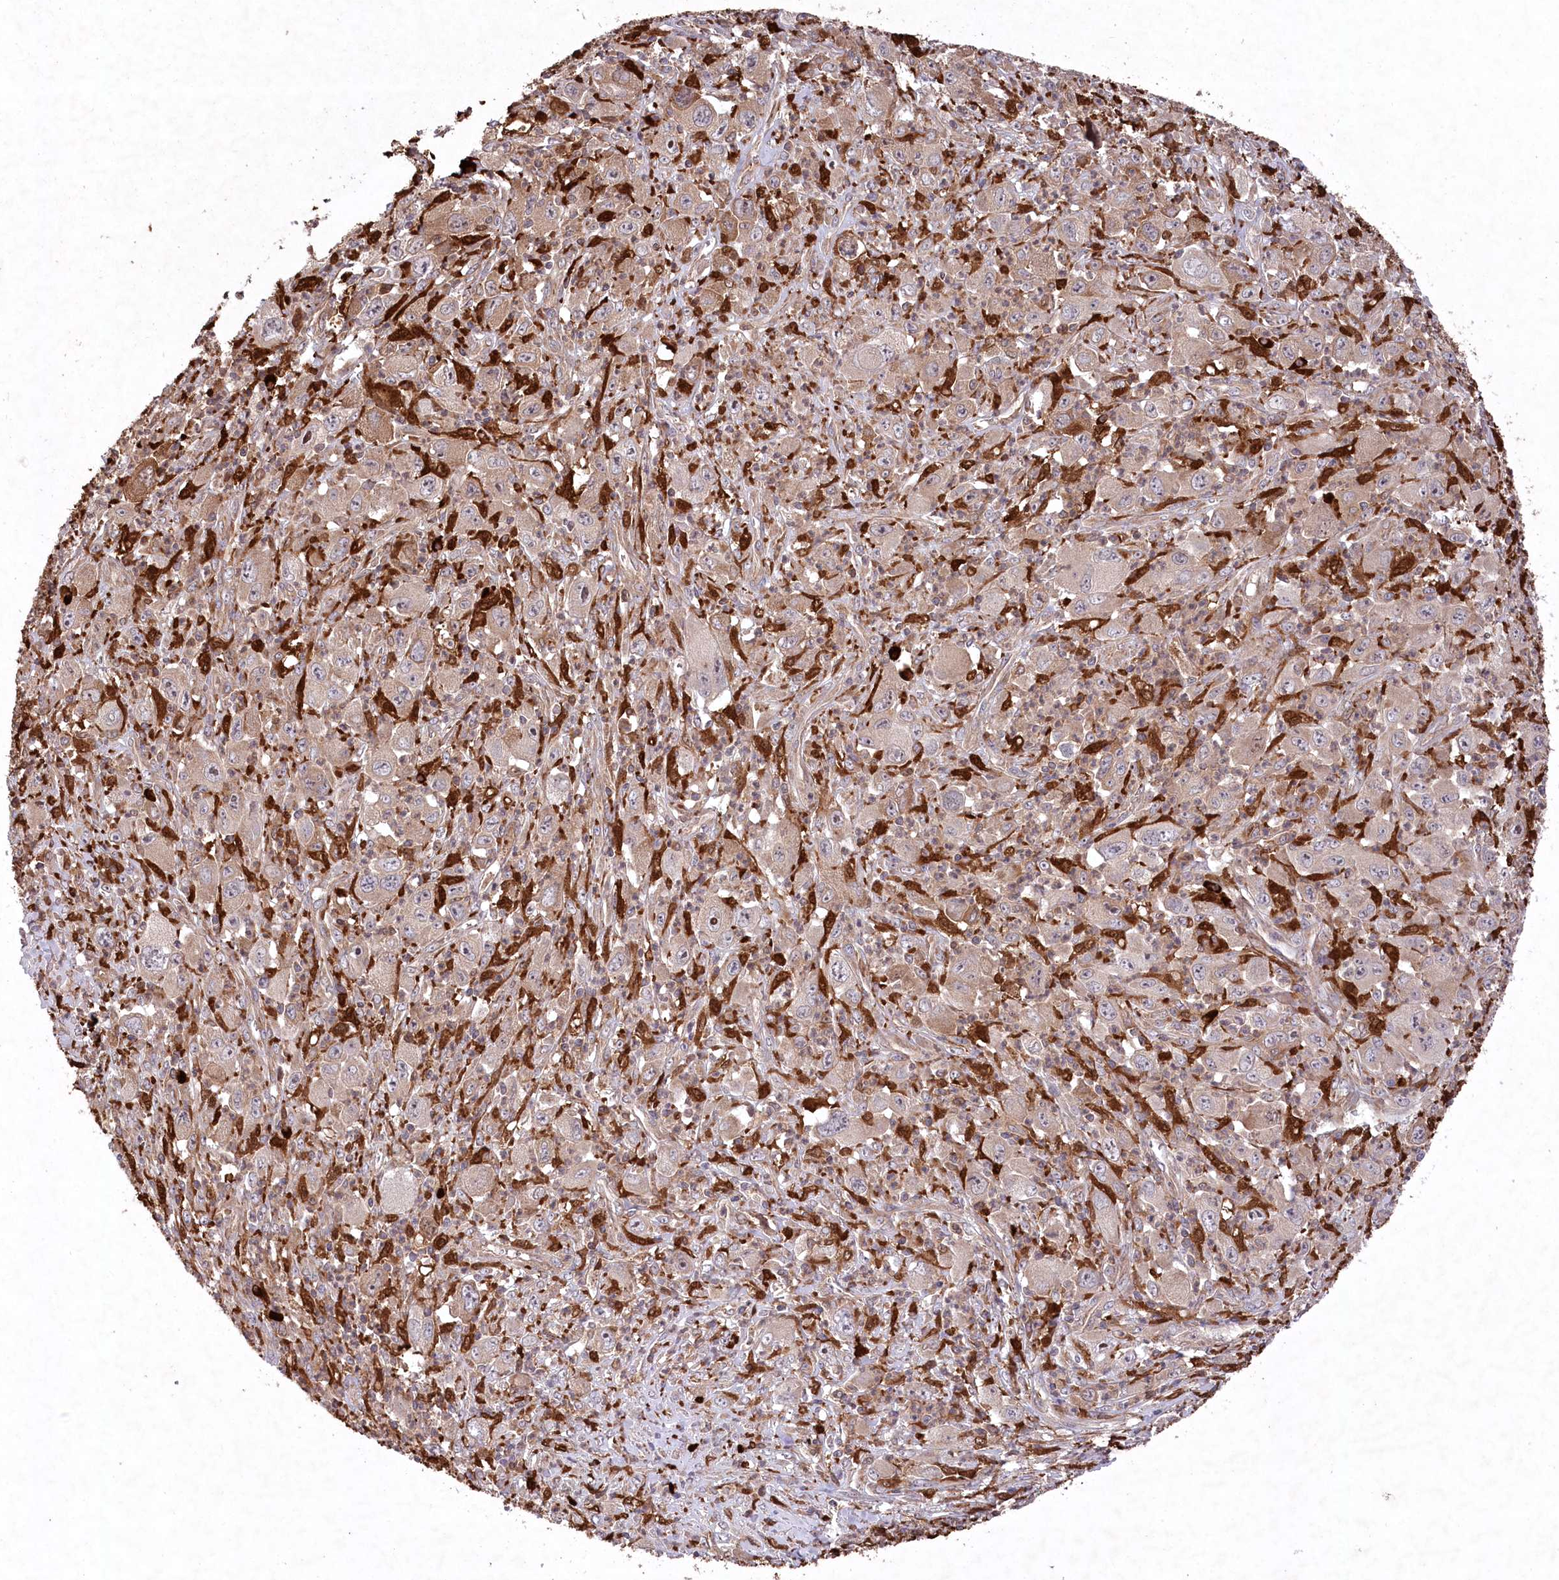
{"staining": {"intensity": "moderate", "quantity": ">75%", "location": "cytoplasmic/membranous"}, "tissue": "melanoma", "cell_type": "Tumor cells", "image_type": "cancer", "snomed": [{"axis": "morphology", "description": "Malignant melanoma, Metastatic site"}, {"axis": "topography", "description": "Skin"}], "caption": "This is a histology image of IHC staining of malignant melanoma (metastatic site), which shows moderate staining in the cytoplasmic/membranous of tumor cells.", "gene": "PPP1R21", "patient": {"sex": "female", "age": 56}}